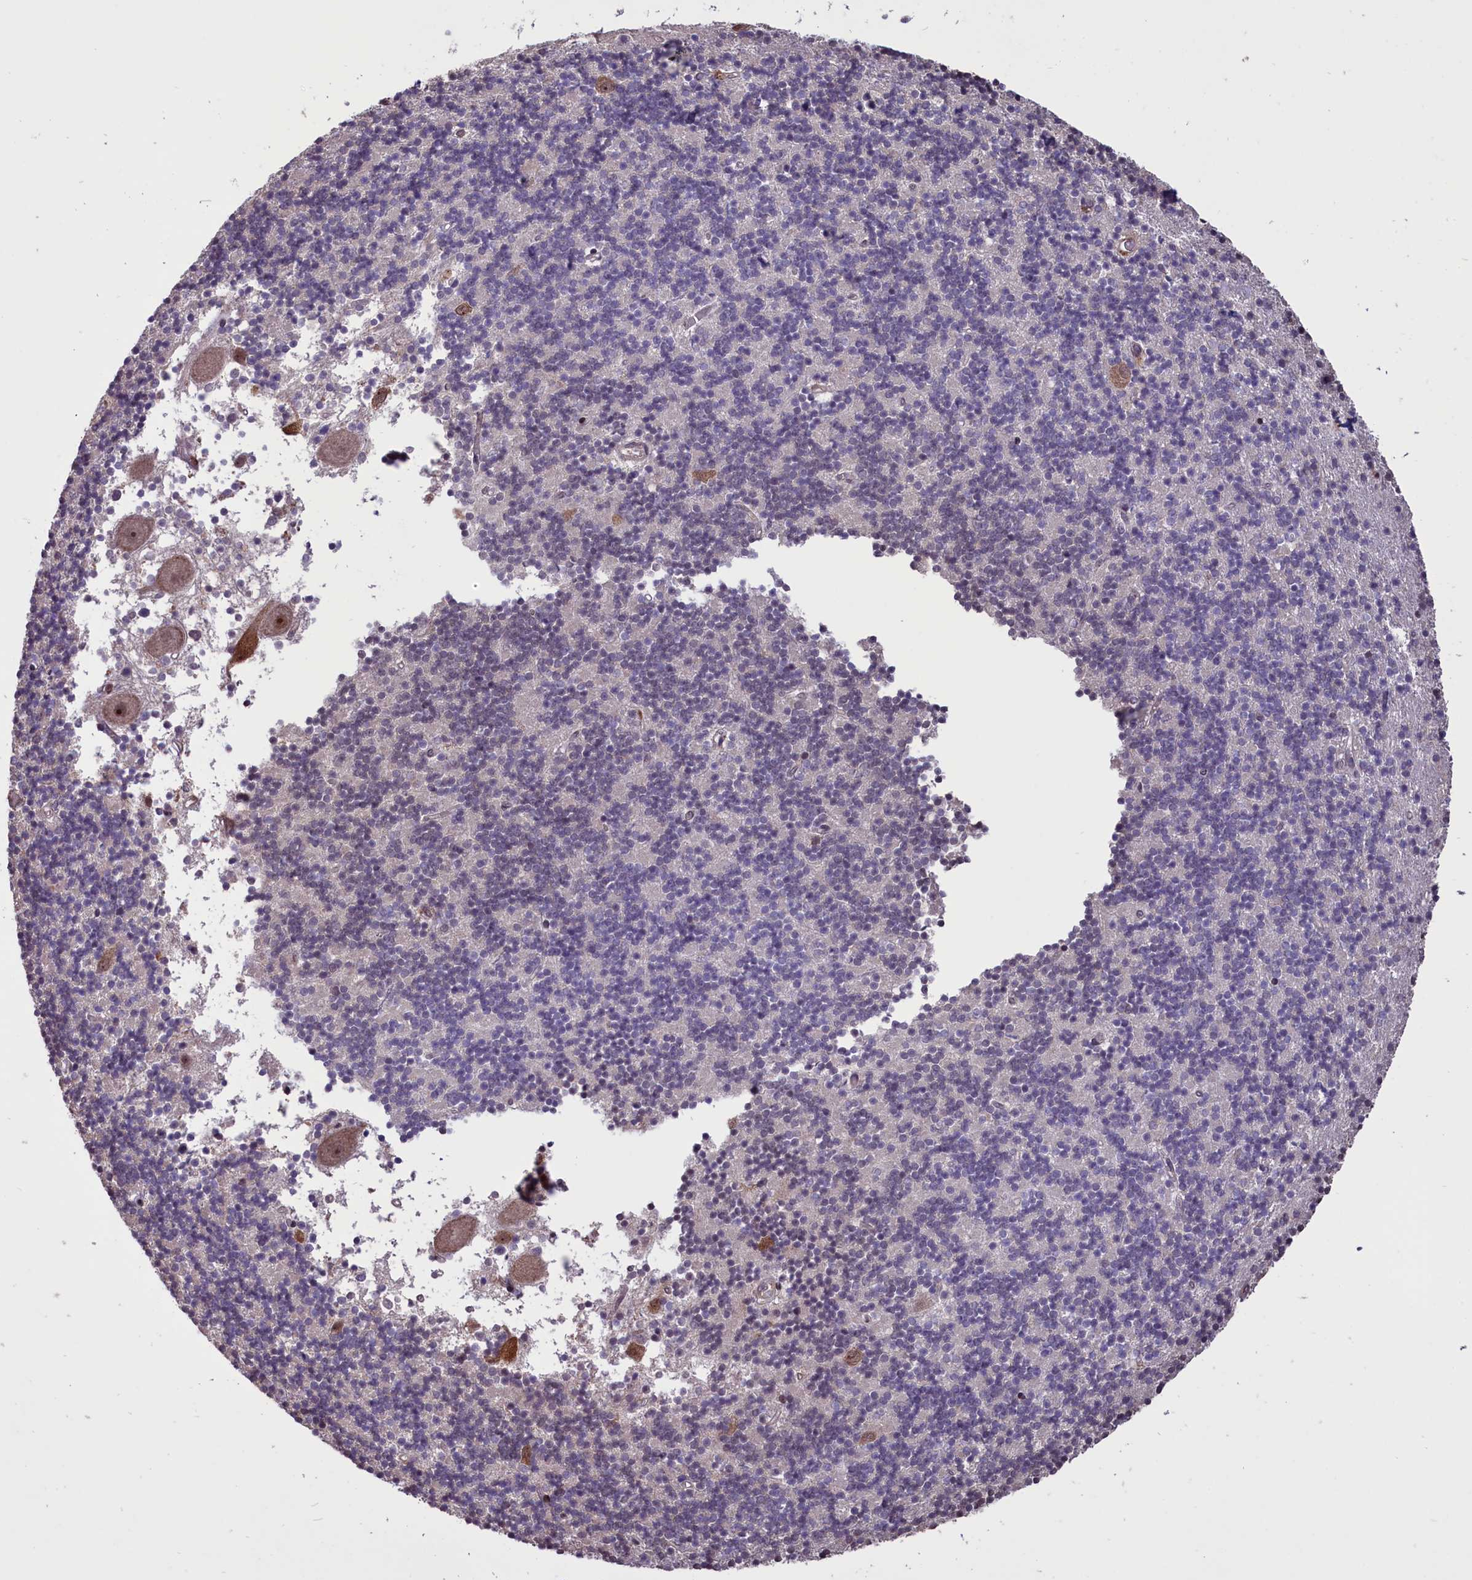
{"staining": {"intensity": "negative", "quantity": "none", "location": "none"}, "tissue": "cerebellum", "cell_type": "Cells in granular layer", "image_type": "normal", "snomed": [{"axis": "morphology", "description": "Normal tissue, NOS"}, {"axis": "topography", "description": "Cerebellum"}], "caption": "Image shows no significant protein staining in cells in granular layer of benign cerebellum. (Immunohistochemistry (ihc), brightfield microscopy, high magnification).", "gene": "SHFL", "patient": {"sex": "male", "age": 54}}